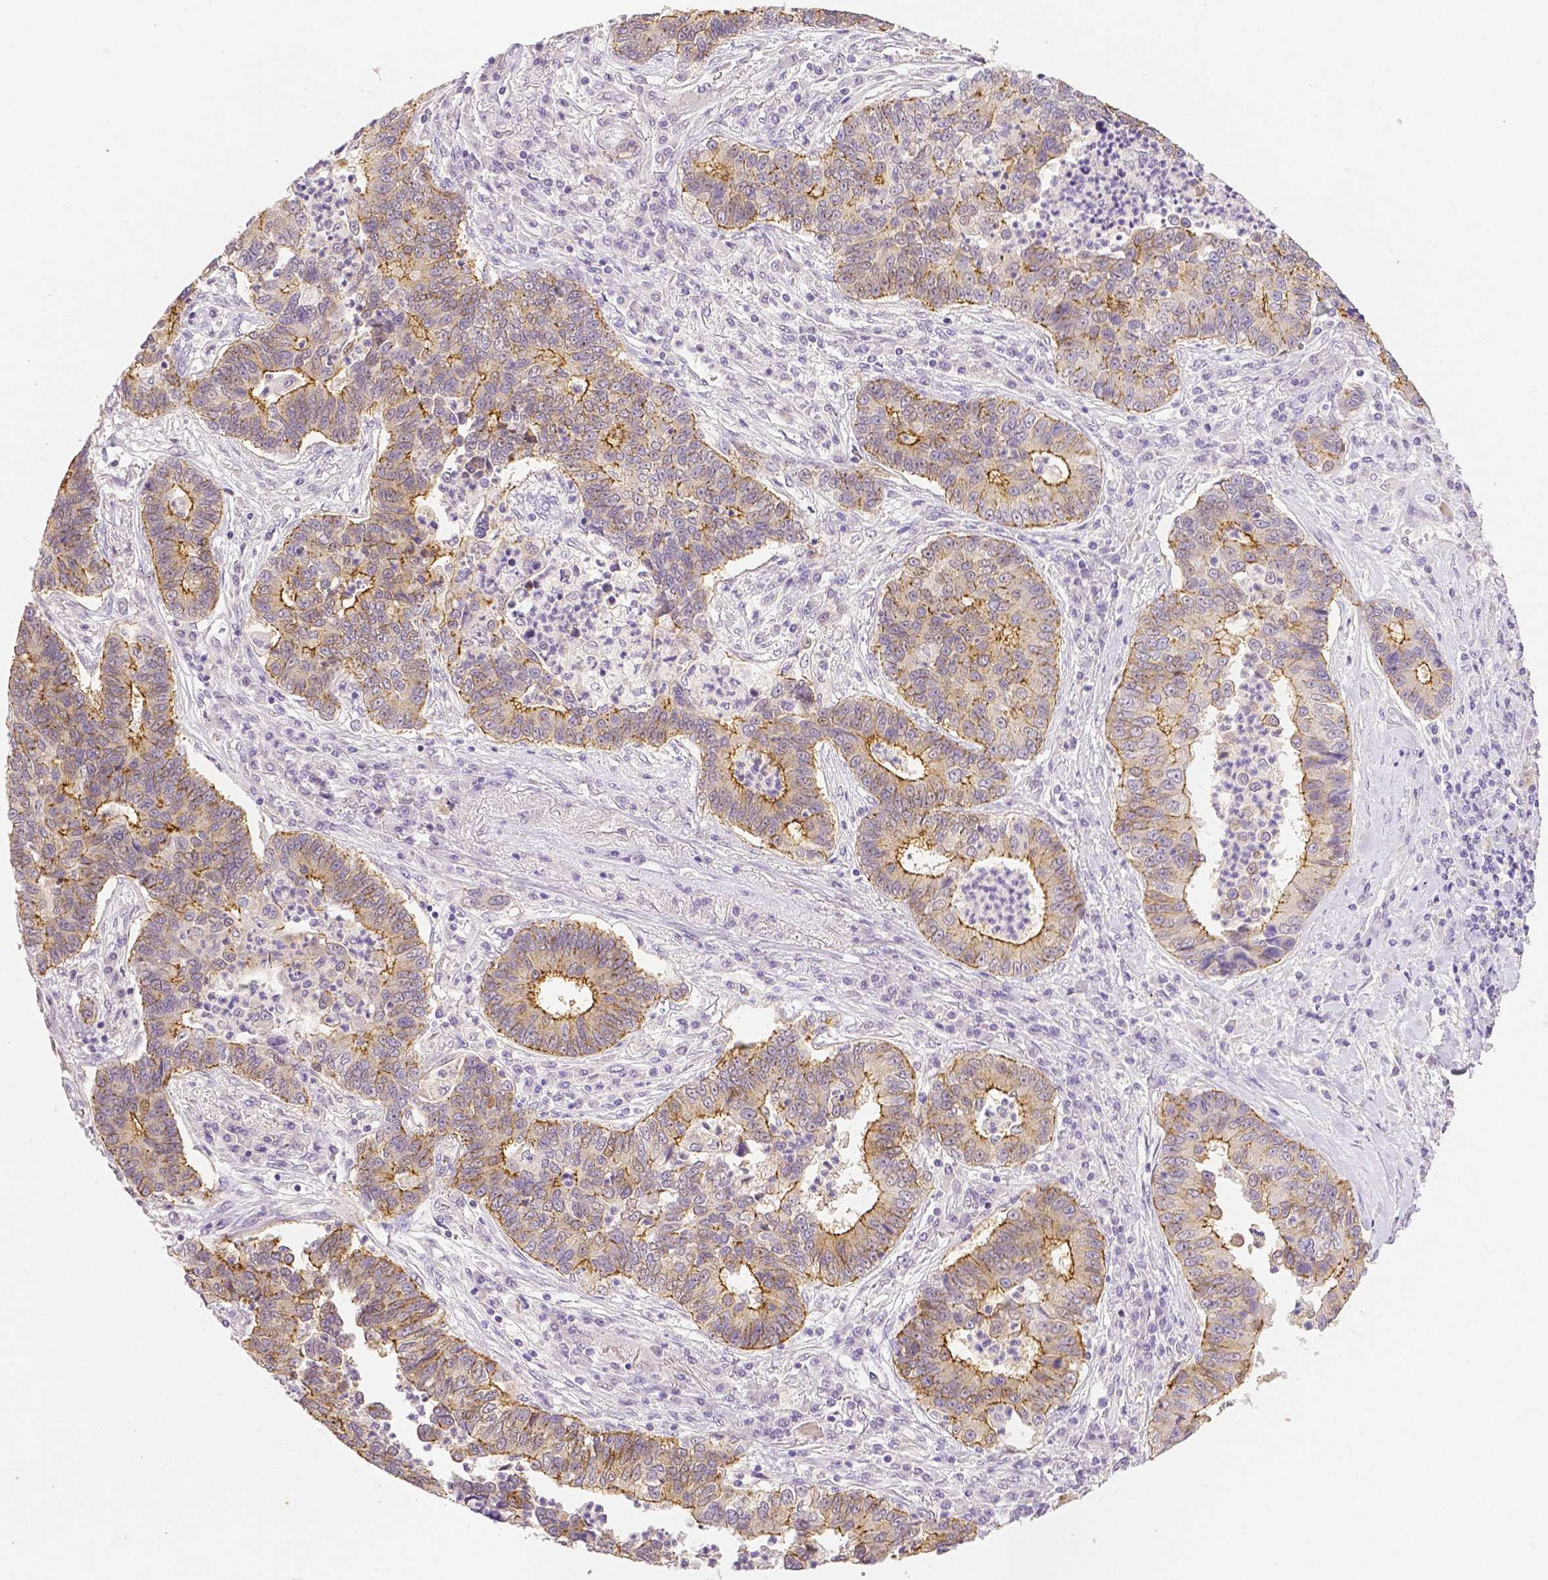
{"staining": {"intensity": "moderate", "quantity": "25%-75%", "location": "cytoplasmic/membranous"}, "tissue": "lung cancer", "cell_type": "Tumor cells", "image_type": "cancer", "snomed": [{"axis": "morphology", "description": "Adenocarcinoma, NOS"}, {"axis": "topography", "description": "Lung"}], "caption": "This is an image of immunohistochemistry (IHC) staining of adenocarcinoma (lung), which shows moderate staining in the cytoplasmic/membranous of tumor cells.", "gene": "OCLN", "patient": {"sex": "female", "age": 57}}